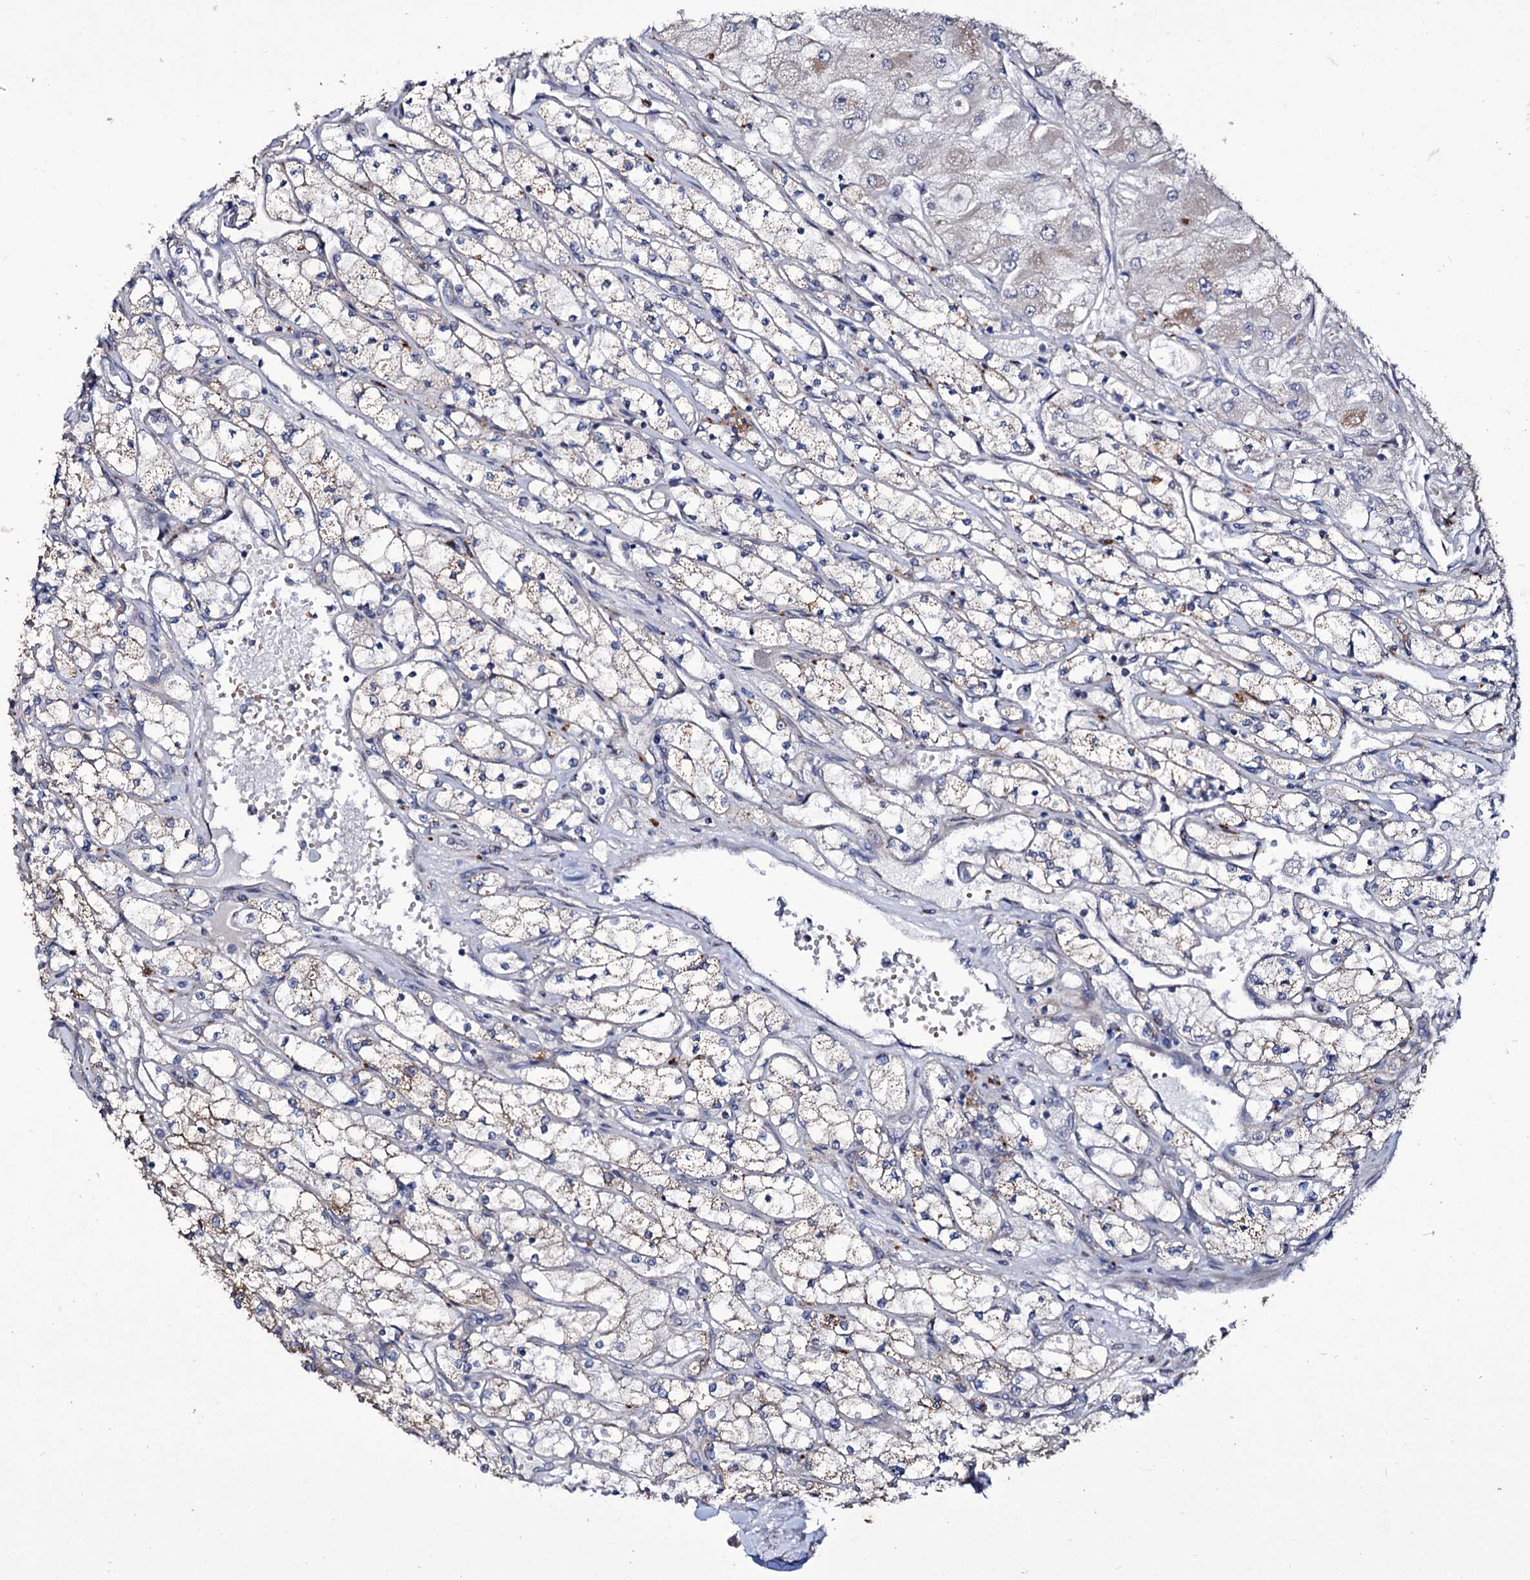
{"staining": {"intensity": "weak", "quantity": "<25%", "location": "cytoplasmic/membranous"}, "tissue": "renal cancer", "cell_type": "Tumor cells", "image_type": "cancer", "snomed": [{"axis": "morphology", "description": "Adenocarcinoma, NOS"}, {"axis": "topography", "description": "Kidney"}], "caption": "Renal cancer (adenocarcinoma) was stained to show a protein in brown. There is no significant expression in tumor cells.", "gene": "TUBGCP5", "patient": {"sex": "male", "age": 80}}